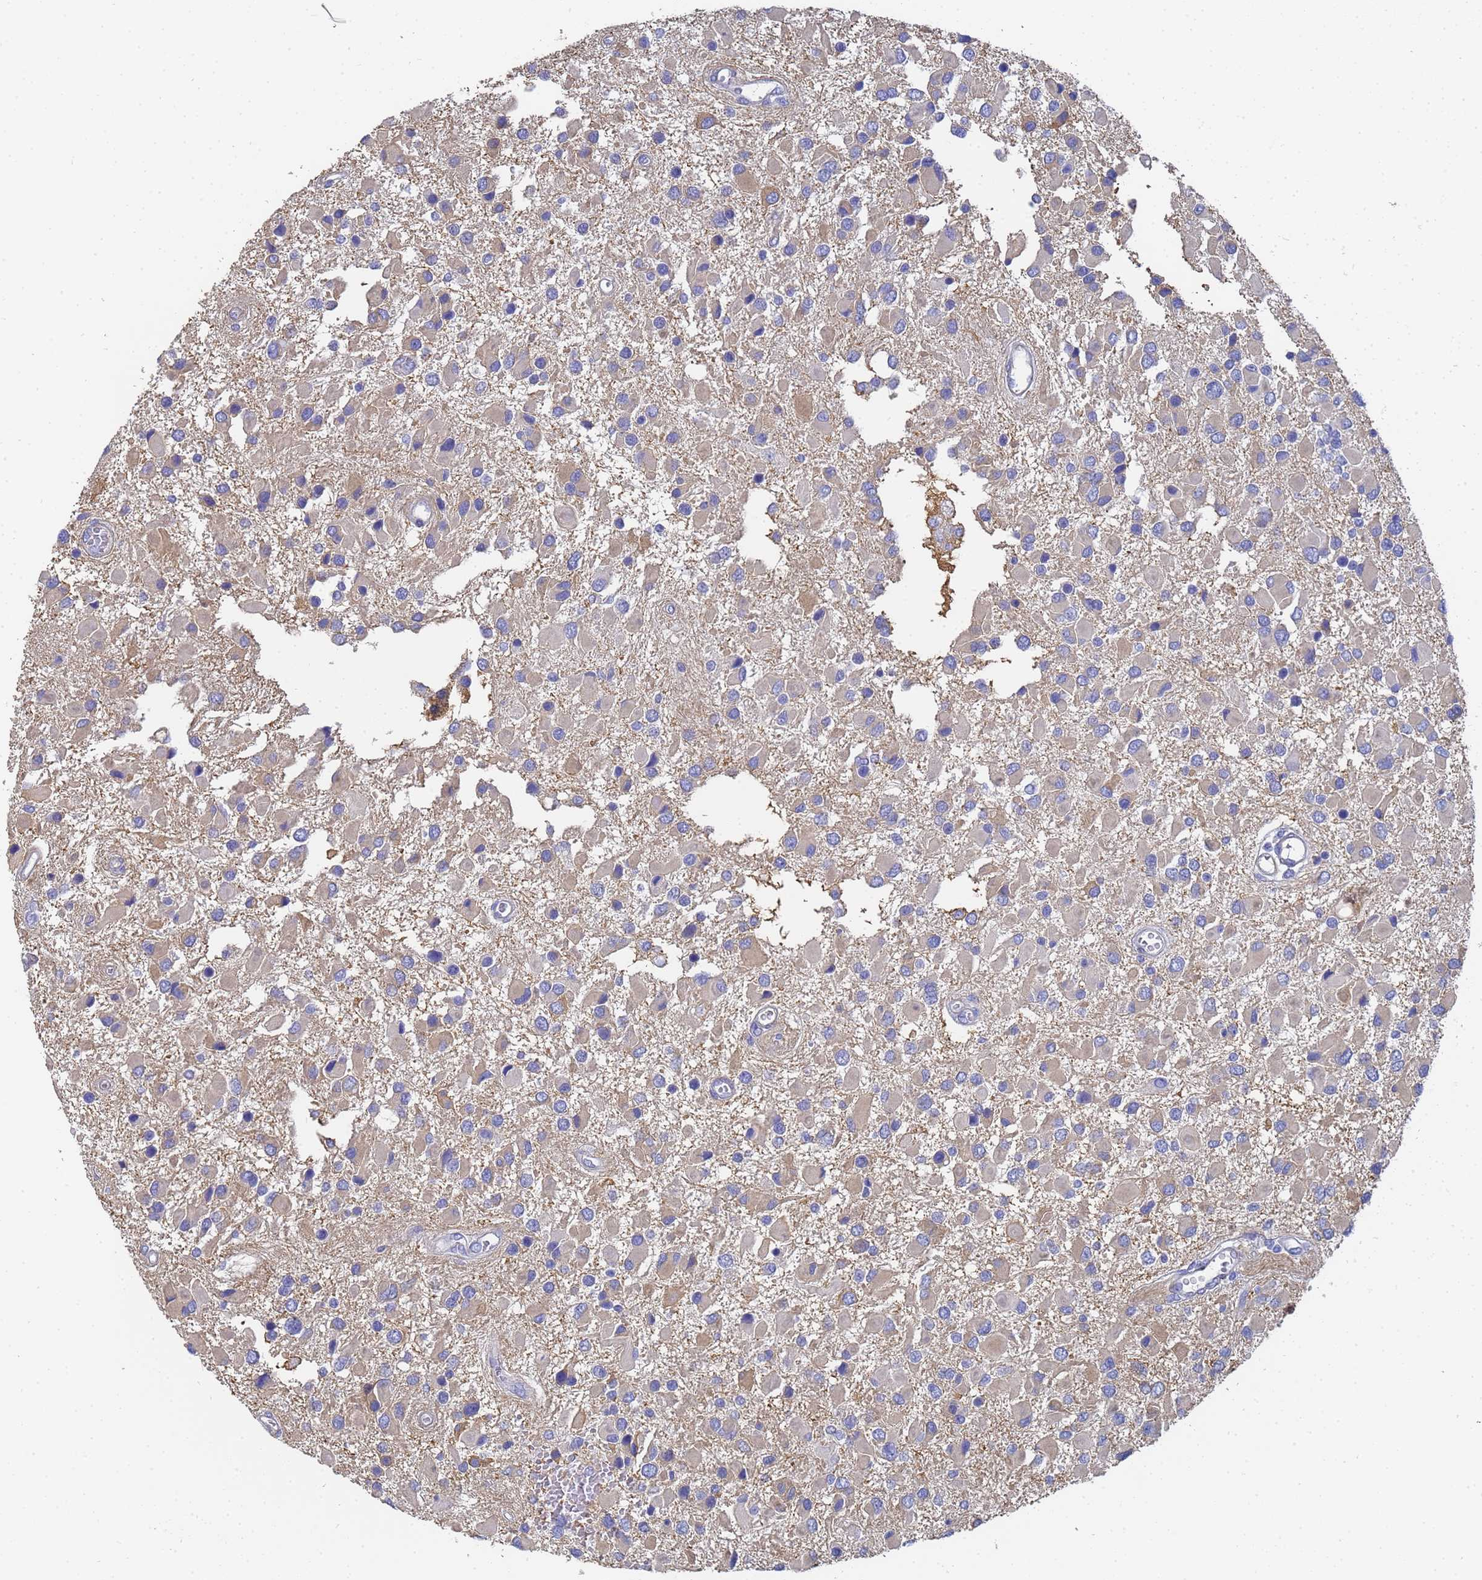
{"staining": {"intensity": "weak", "quantity": "25%-75%", "location": "cytoplasmic/membranous"}, "tissue": "glioma", "cell_type": "Tumor cells", "image_type": "cancer", "snomed": [{"axis": "morphology", "description": "Glioma, malignant, High grade"}, {"axis": "topography", "description": "Brain"}], "caption": "Approximately 25%-75% of tumor cells in human glioma demonstrate weak cytoplasmic/membranous protein positivity as visualized by brown immunohistochemical staining.", "gene": "TUBB1", "patient": {"sex": "male", "age": 53}}